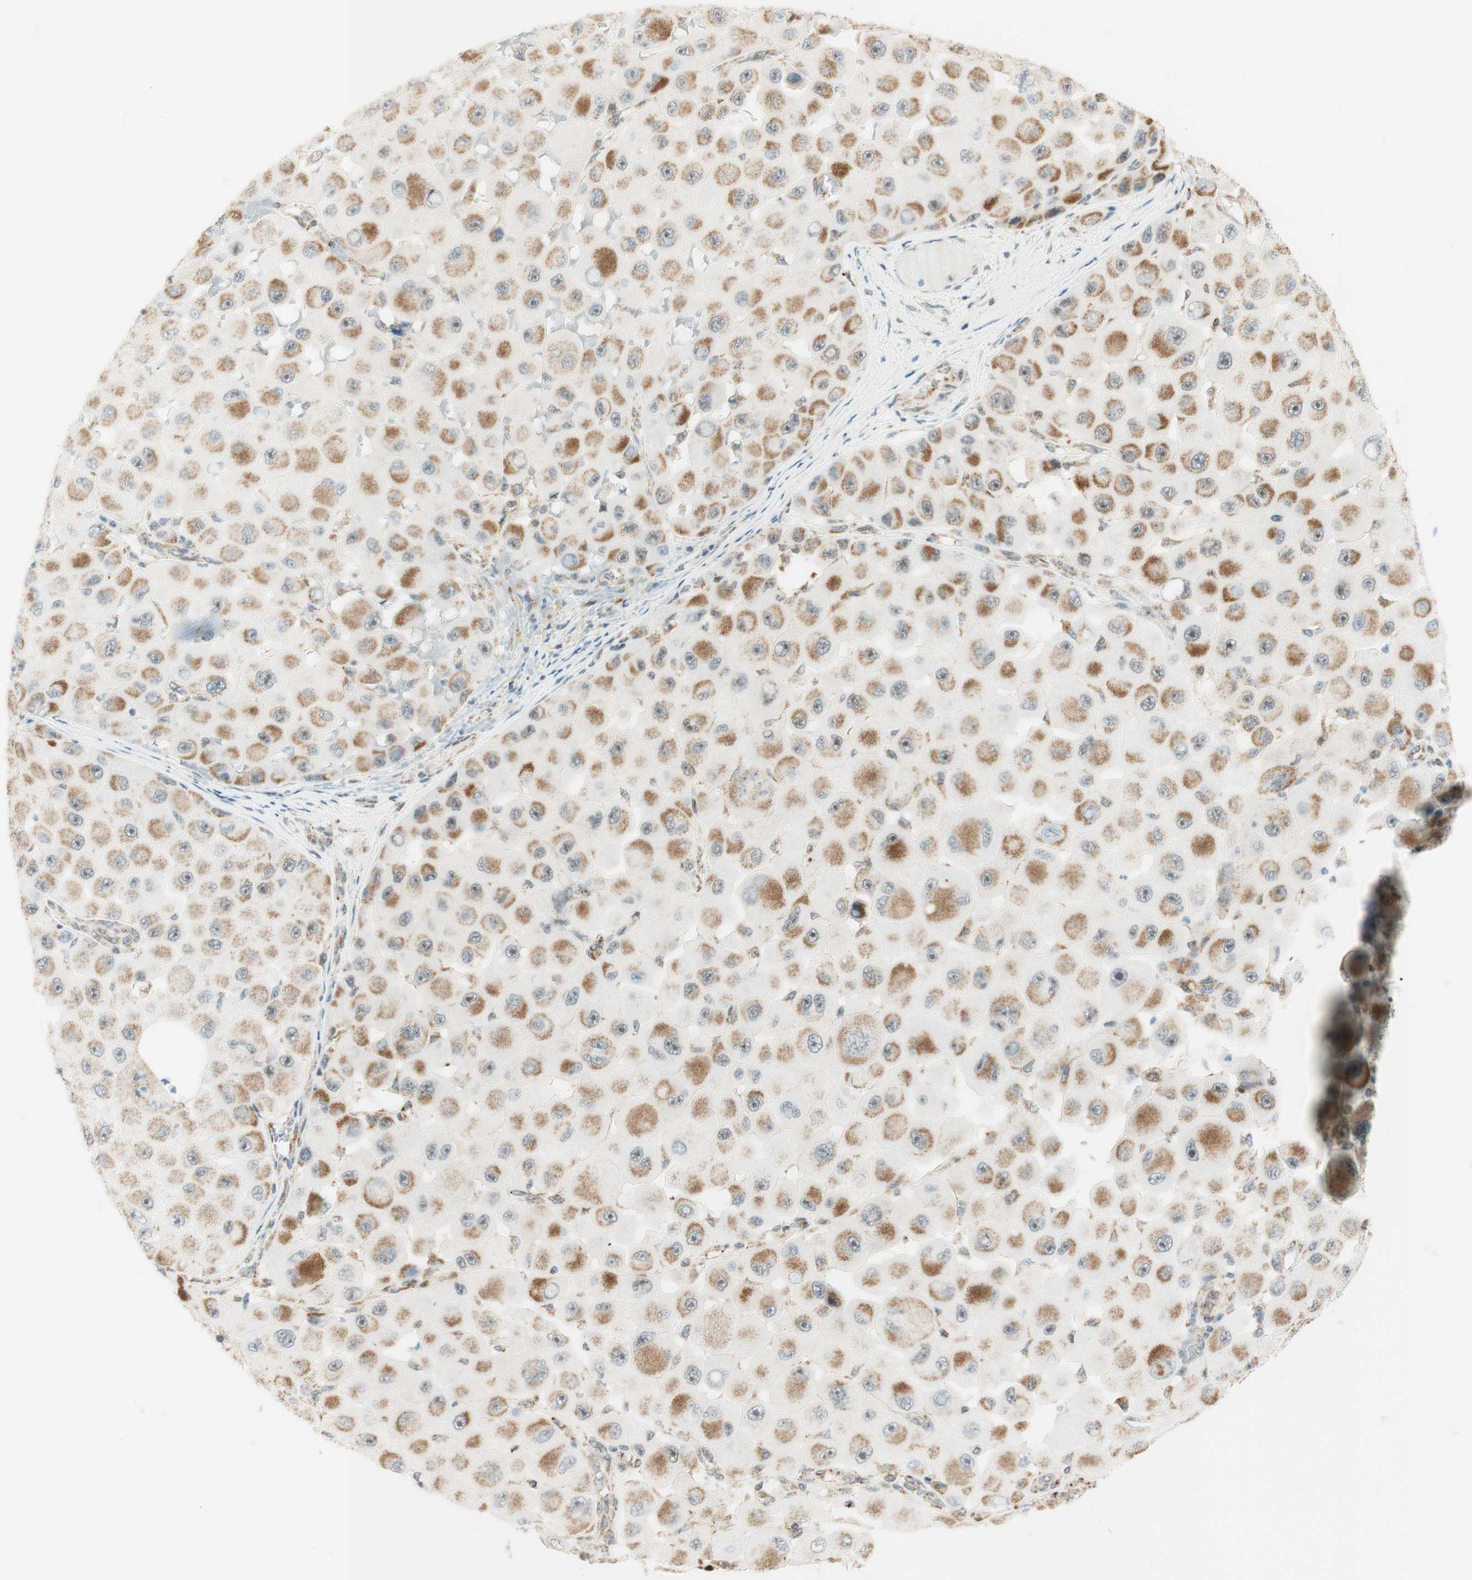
{"staining": {"intensity": "moderate", "quantity": ">75%", "location": "cytoplasmic/membranous,nuclear"}, "tissue": "melanoma", "cell_type": "Tumor cells", "image_type": "cancer", "snomed": [{"axis": "morphology", "description": "Malignant melanoma, NOS"}, {"axis": "topography", "description": "Skin"}], "caption": "Immunohistochemistry (IHC) histopathology image of neoplastic tissue: malignant melanoma stained using IHC displays medium levels of moderate protein expression localized specifically in the cytoplasmic/membranous and nuclear of tumor cells, appearing as a cytoplasmic/membranous and nuclear brown color.", "gene": "ZNF782", "patient": {"sex": "female", "age": 81}}